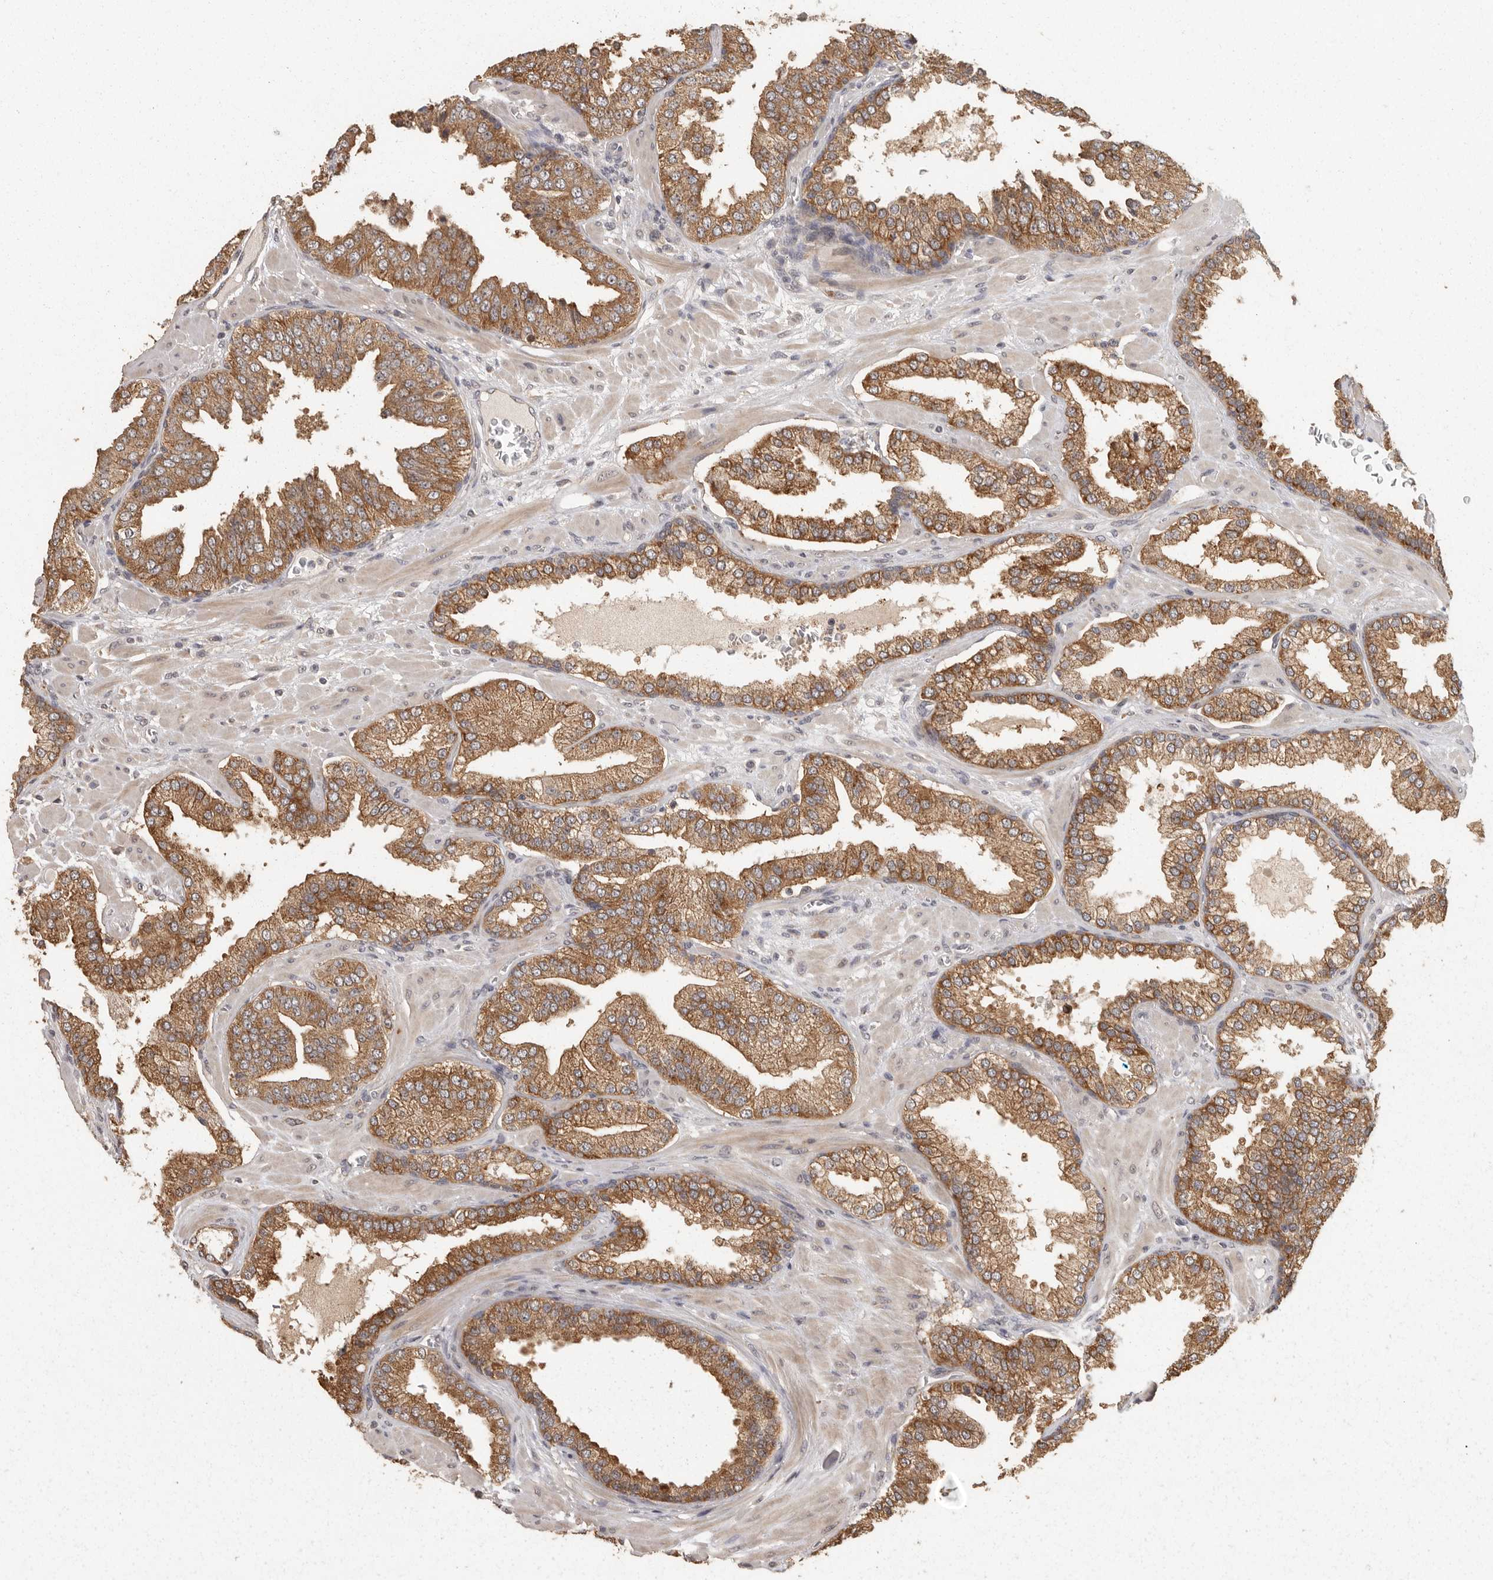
{"staining": {"intensity": "moderate", "quantity": ">75%", "location": "cytoplasmic/membranous"}, "tissue": "prostate cancer", "cell_type": "Tumor cells", "image_type": "cancer", "snomed": [{"axis": "morphology", "description": "Adenocarcinoma, Low grade"}, {"axis": "topography", "description": "Prostate"}], "caption": "Immunohistochemistry (IHC) of low-grade adenocarcinoma (prostate) exhibits medium levels of moderate cytoplasmic/membranous positivity in about >75% of tumor cells.", "gene": "BAIAP2", "patient": {"sex": "male", "age": 62}}